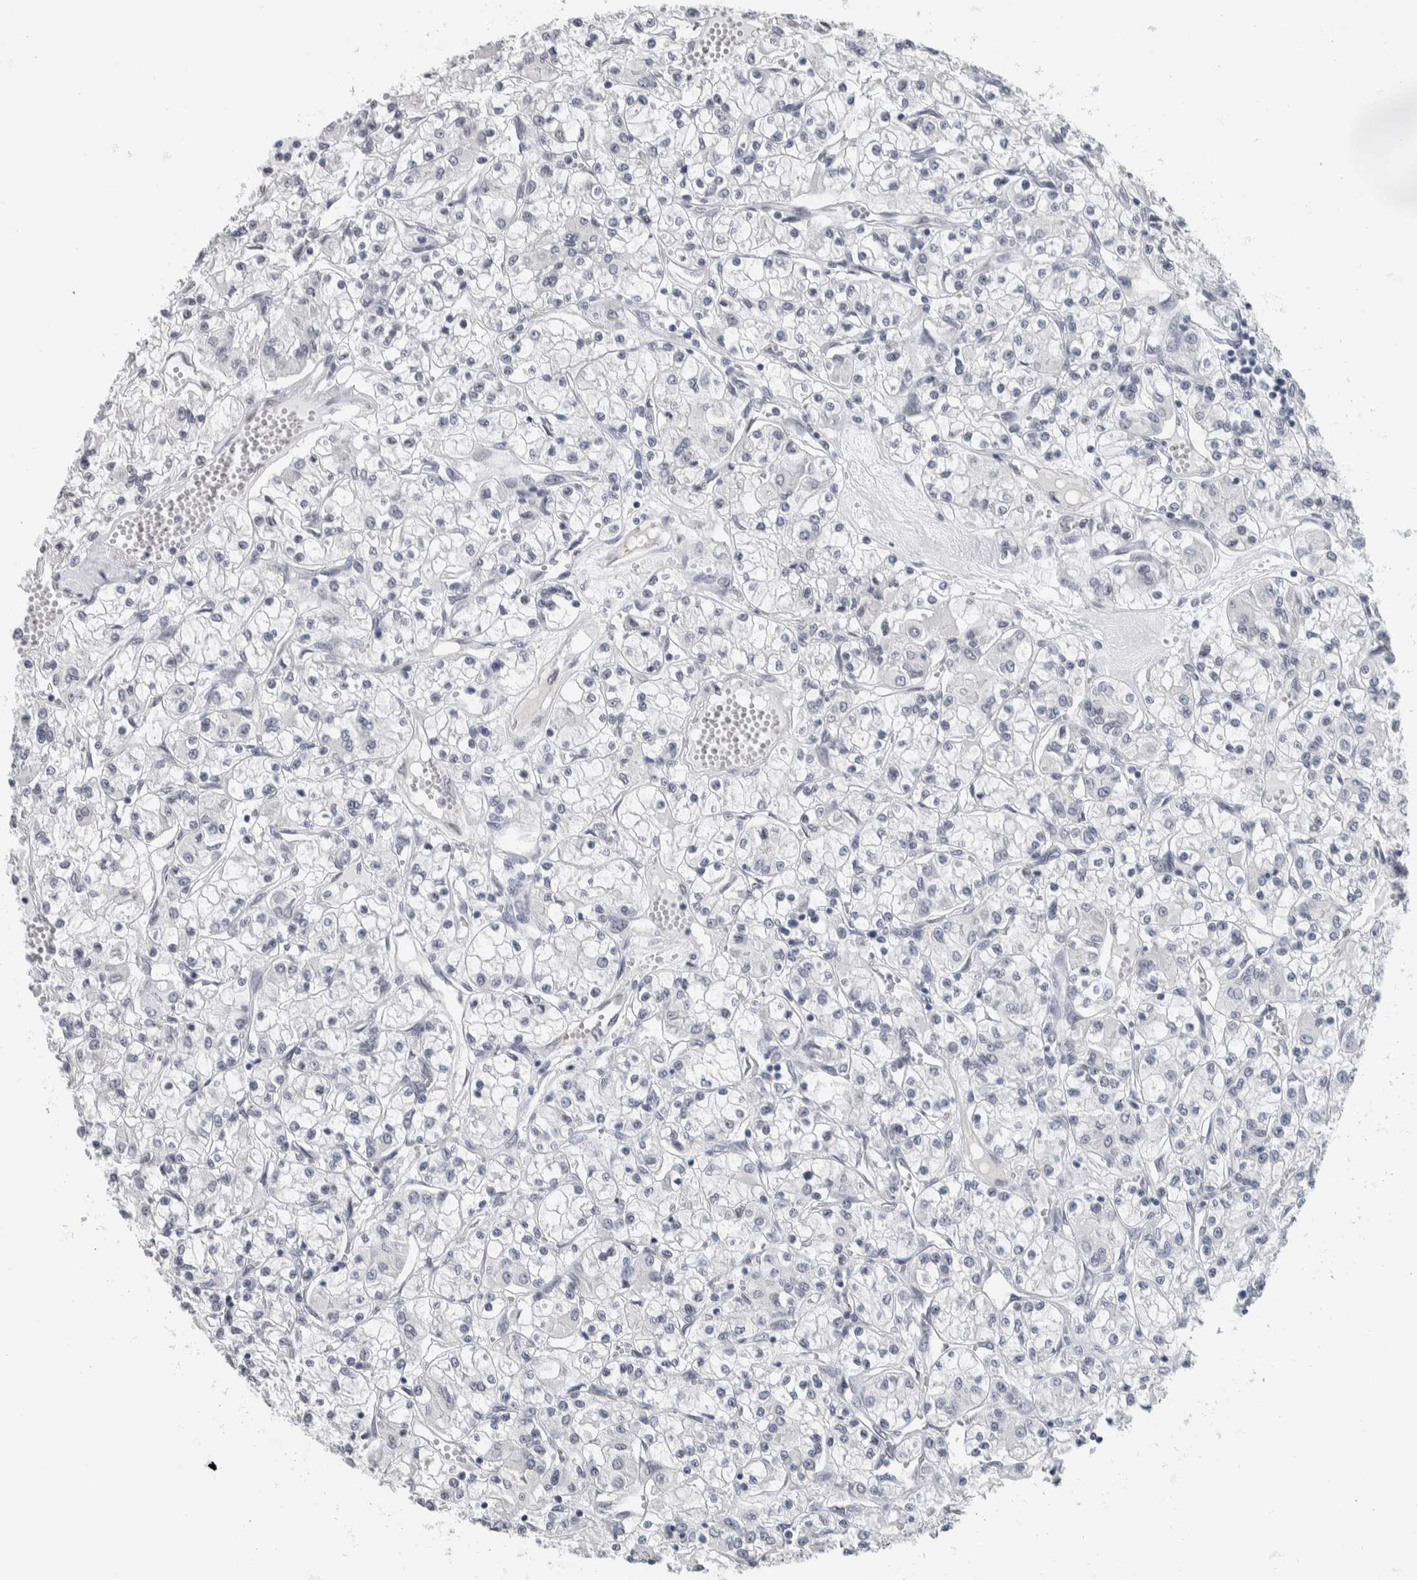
{"staining": {"intensity": "negative", "quantity": "none", "location": "none"}, "tissue": "renal cancer", "cell_type": "Tumor cells", "image_type": "cancer", "snomed": [{"axis": "morphology", "description": "Adenocarcinoma, NOS"}, {"axis": "topography", "description": "Kidney"}], "caption": "The histopathology image displays no significant positivity in tumor cells of renal cancer (adenocarcinoma). (Stains: DAB immunohistochemistry (IHC) with hematoxylin counter stain, Microscopy: brightfield microscopy at high magnification).", "gene": "NEFM", "patient": {"sex": "female", "age": 59}}